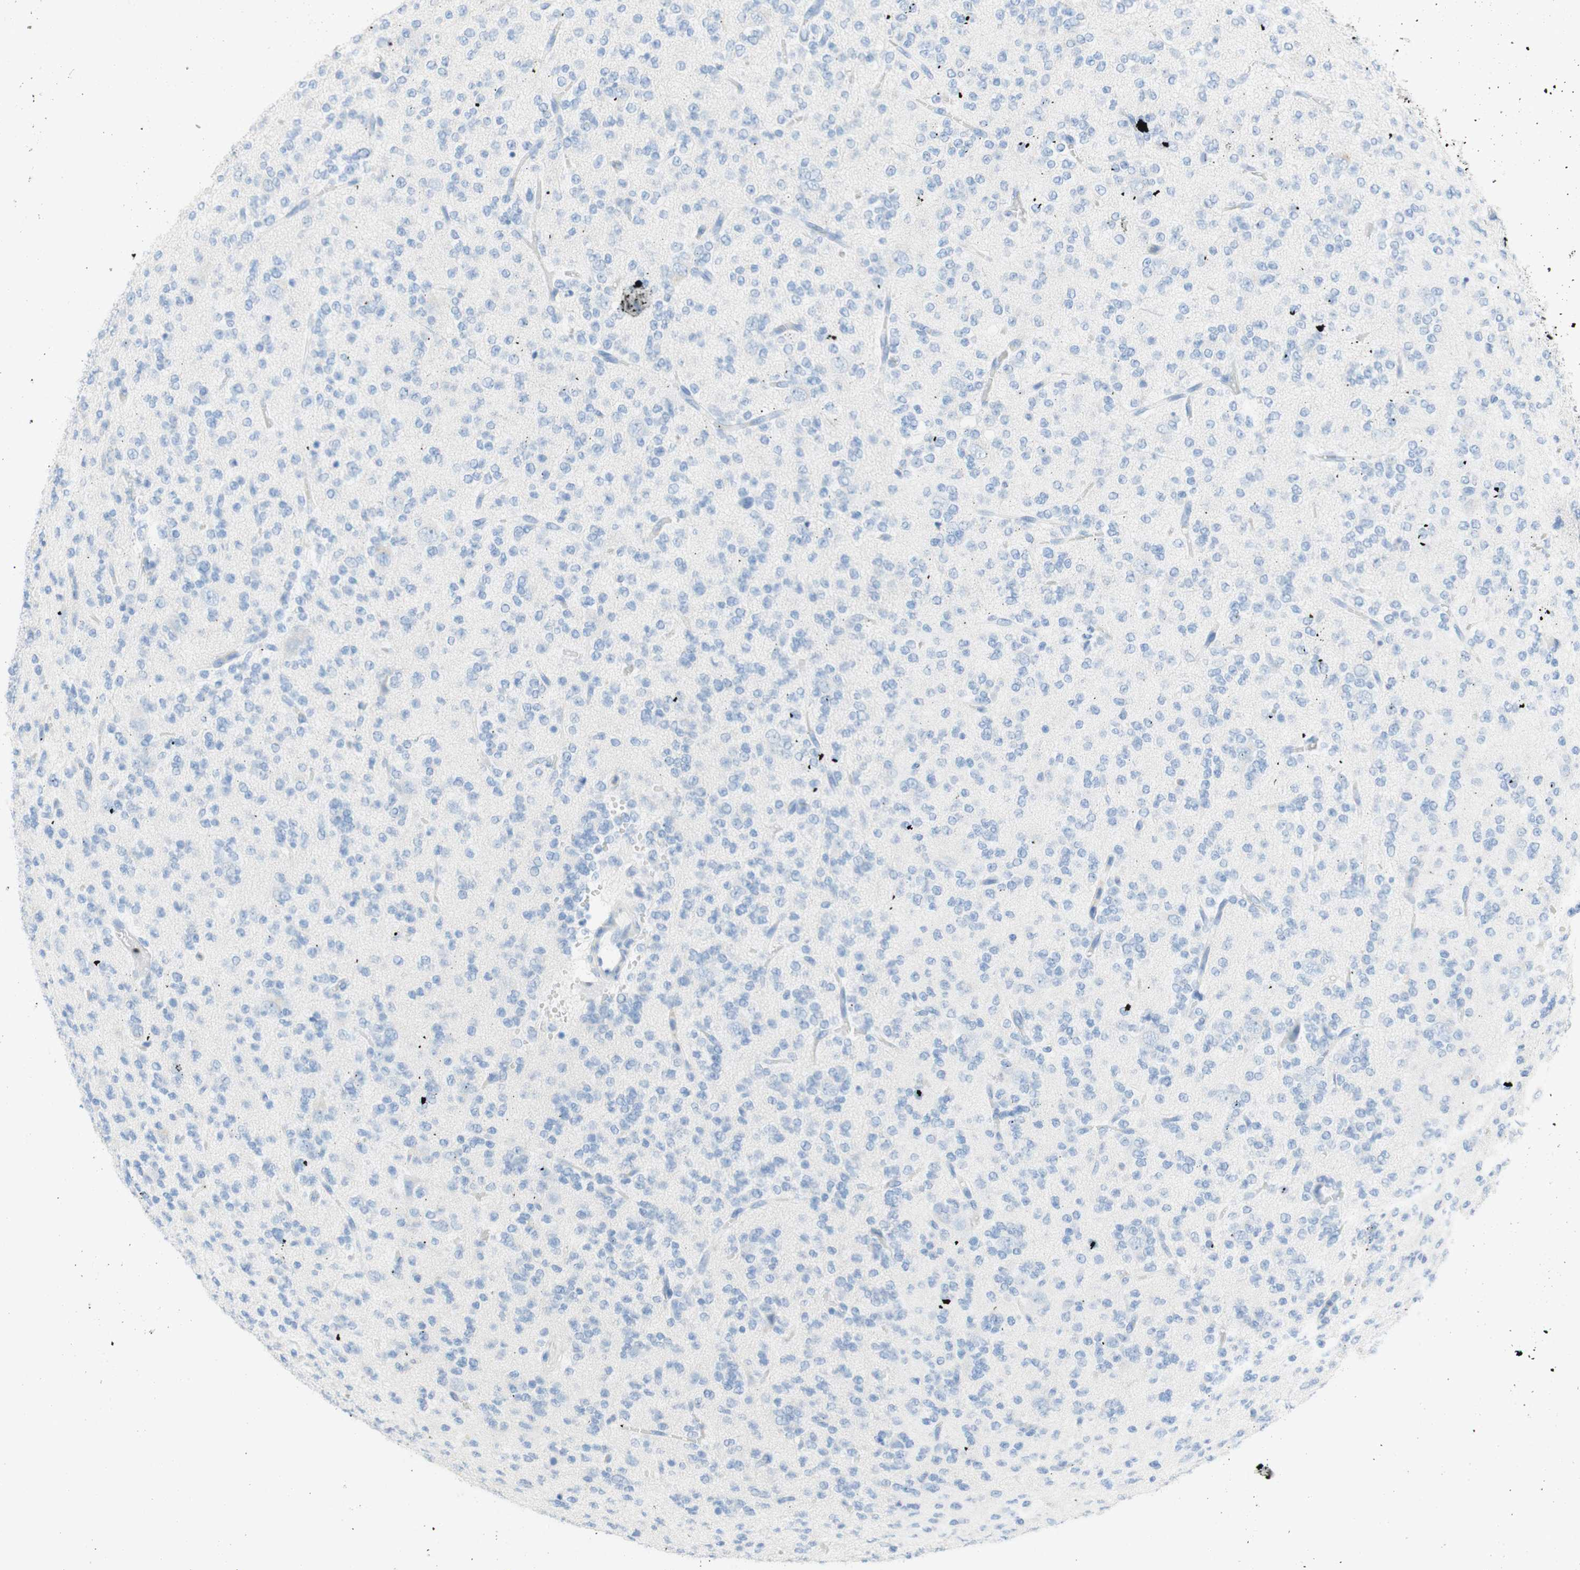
{"staining": {"intensity": "negative", "quantity": "none", "location": "none"}, "tissue": "glioma", "cell_type": "Tumor cells", "image_type": "cancer", "snomed": [{"axis": "morphology", "description": "Glioma, malignant, Low grade"}, {"axis": "topography", "description": "Brain"}], "caption": "Tumor cells show no significant positivity in glioma. The staining was performed using DAB to visualize the protein expression in brown, while the nuclei were stained in blue with hematoxylin (Magnification: 20x).", "gene": "CEACAM1", "patient": {"sex": "male", "age": 38}}